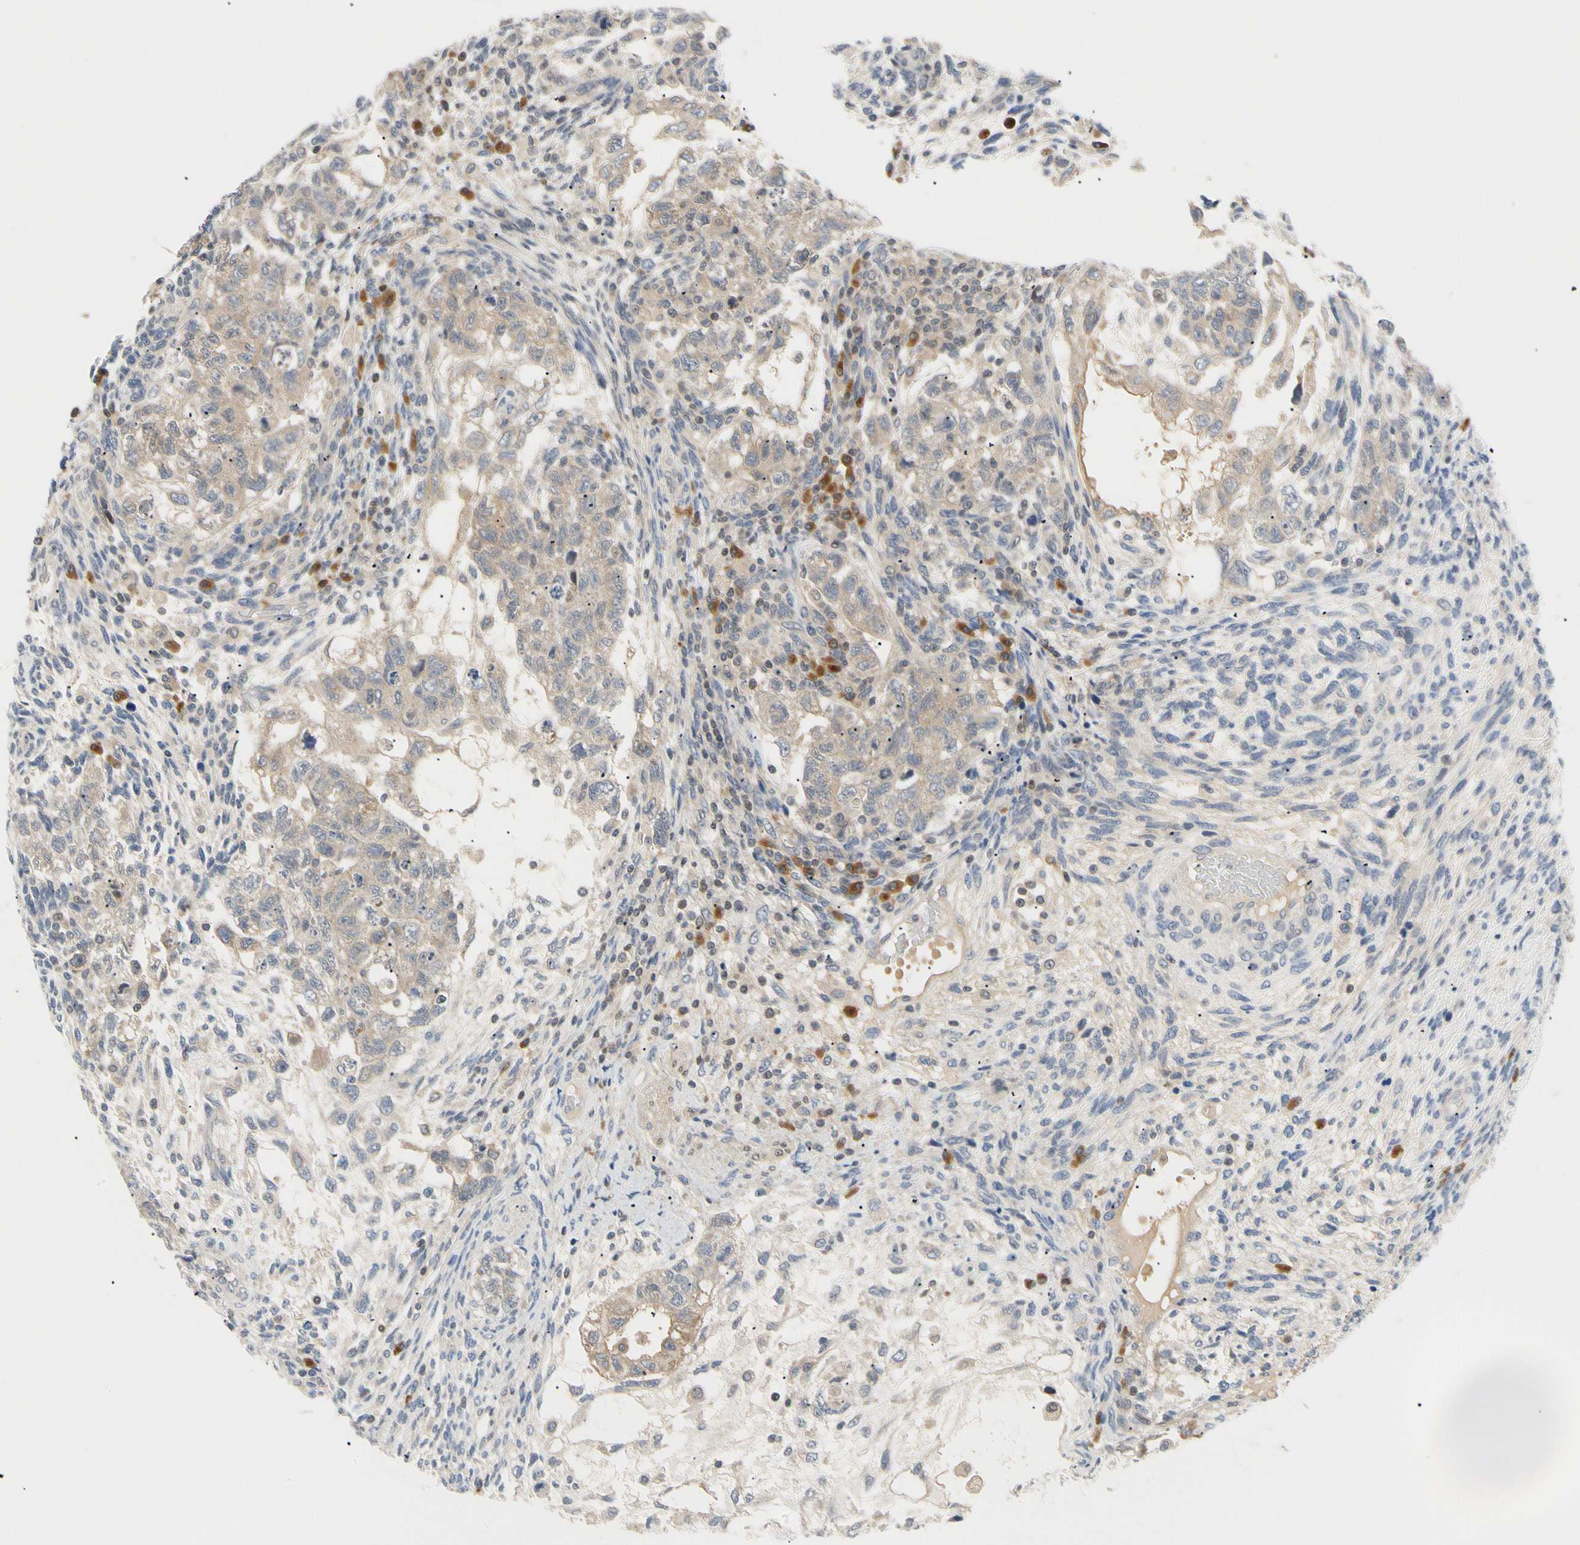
{"staining": {"intensity": "weak", "quantity": "25%-75%", "location": "cytoplasmic/membranous"}, "tissue": "testis cancer", "cell_type": "Tumor cells", "image_type": "cancer", "snomed": [{"axis": "morphology", "description": "Normal tissue, NOS"}, {"axis": "morphology", "description": "Carcinoma, Embryonal, NOS"}, {"axis": "topography", "description": "Testis"}], "caption": "Immunohistochemical staining of testis embryonal carcinoma reveals low levels of weak cytoplasmic/membranous protein expression in approximately 25%-75% of tumor cells.", "gene": "SEC23B", "patient": {"sex": "male", "age": 36}}